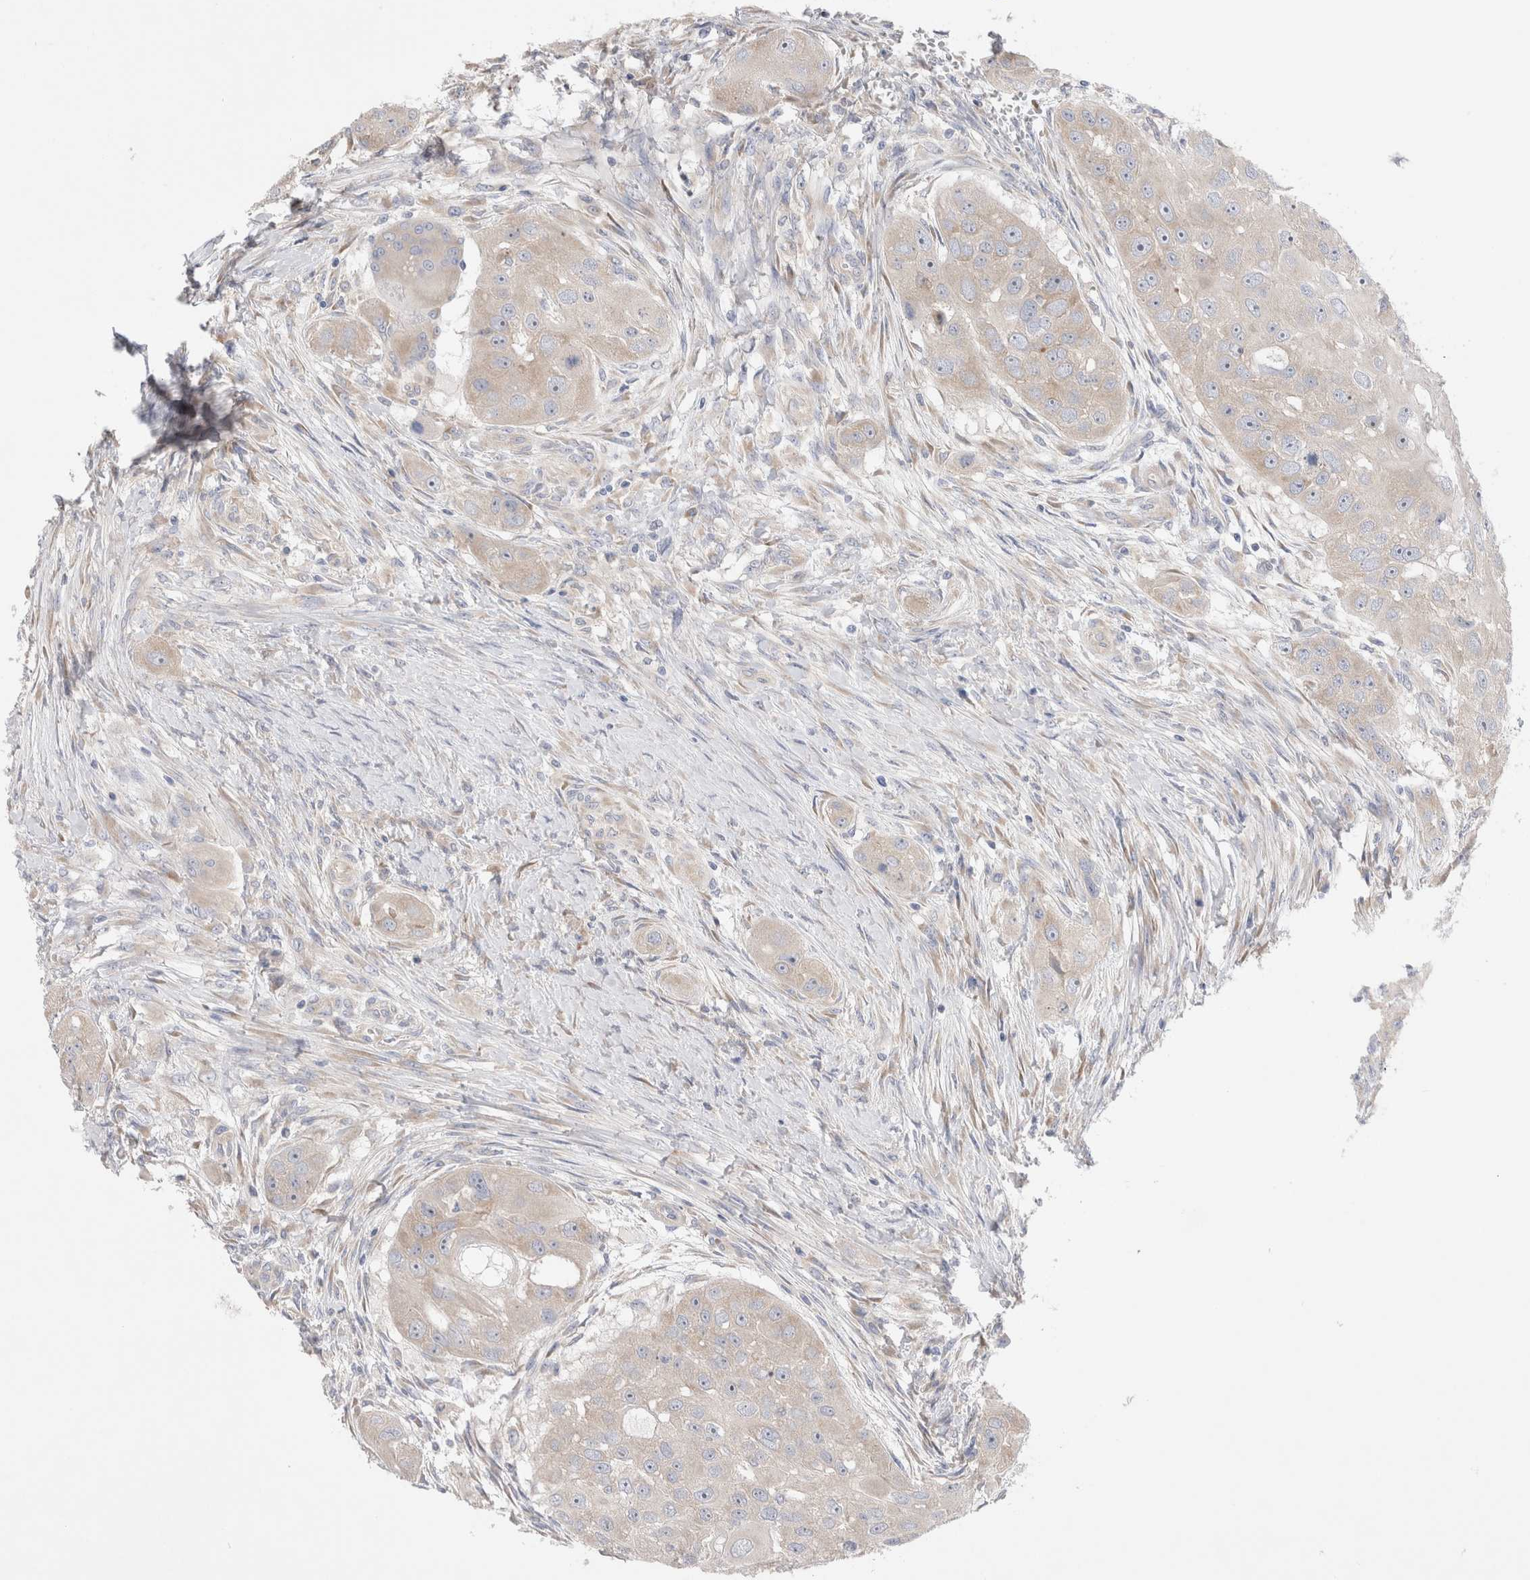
{"staining": {"intensity": "weak", "quantity": "25%-75%", "location": "cytoplasmic/membranous"}, "tissue": "head and neck cancer", "cell_type": "Tumor cells", "image_type": "cancer", "snomed": [{"axis": "morphology", "description": "Normal tissue, NOS"}, {"axis": "morphology", "description": "Squamous cell carcinoma, NOS"}, {"axis": "topography", "description": "Skeletal muscle"}, {"axis": "topography", "description": "Head-Neck"}], "caption": "Weak cytoplasmic/membranous protein expression is appreciated in about 25%-75% of tumor cells in head and neck cancer (squamous cell carcinoma).", "gene": "RBM12B", "patient": {"sex": "male", "age": 51}}